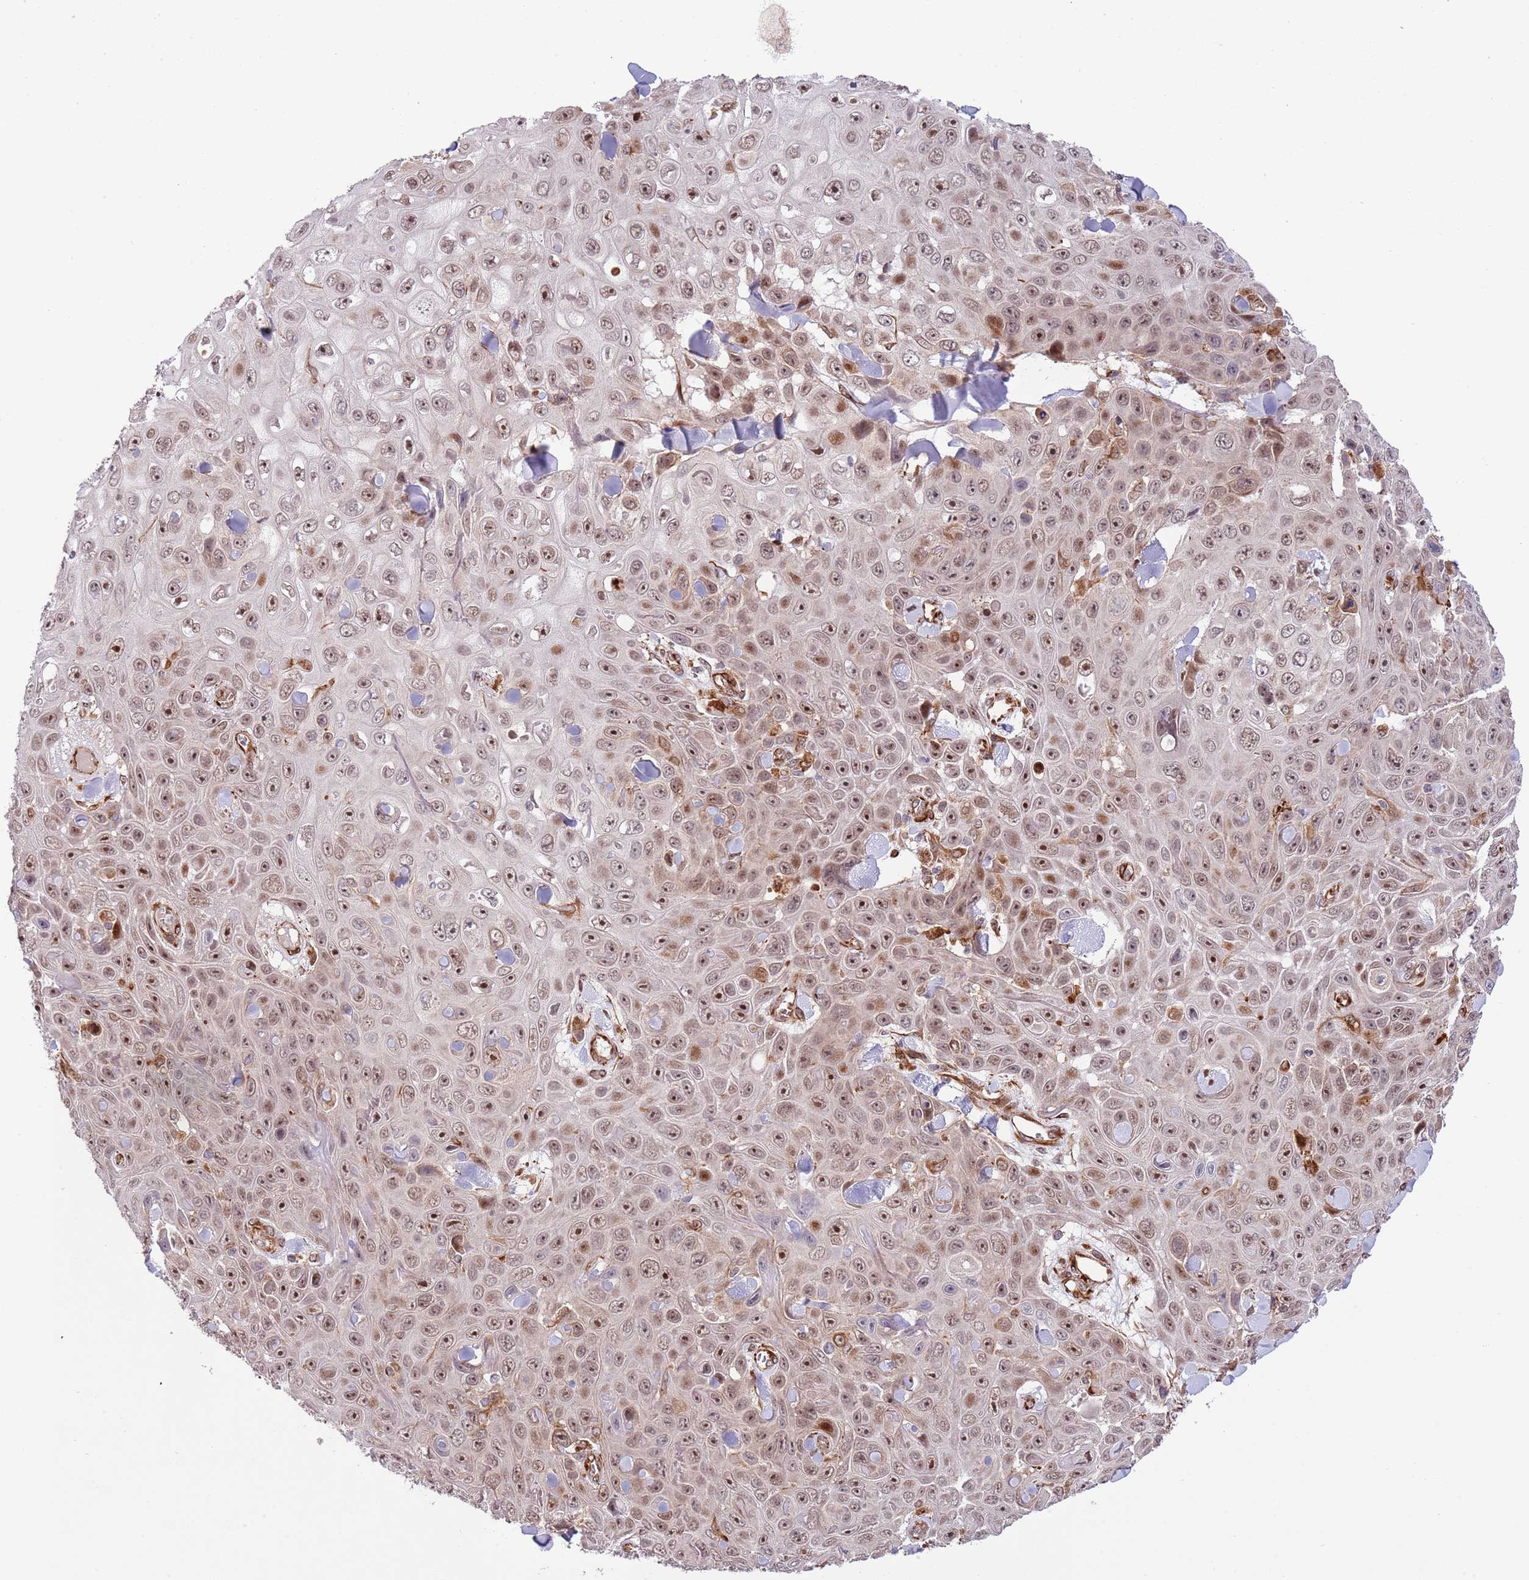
{"staining": {"intensity": "moderate", "quantity": ">75%", "location": "nuclear"}, "tissue": "skin cancer", "cell_type": "Tumor cells", "image_type": "cancer", "snomed": [{"axis": "morphology", "description": "Squamous cell carcinoma, NOS"}, {"axis": "topography", "description": "Skin"}], "caption": "High-magnification brightfield microscopy of squamous cell carcinoma (skin) stained with DAB (brown) and counterstained with hematoxylin (blue). tumor cells exhibit moderate nuclear expression is identified in about>75% of cells. The staining is performed using DAB brown chromogen to label protein expression. The nuclei are counter-stained blue using hematoxylin.", "gene": "NEK3", "patient": {"sex": "male", "age": 82}}